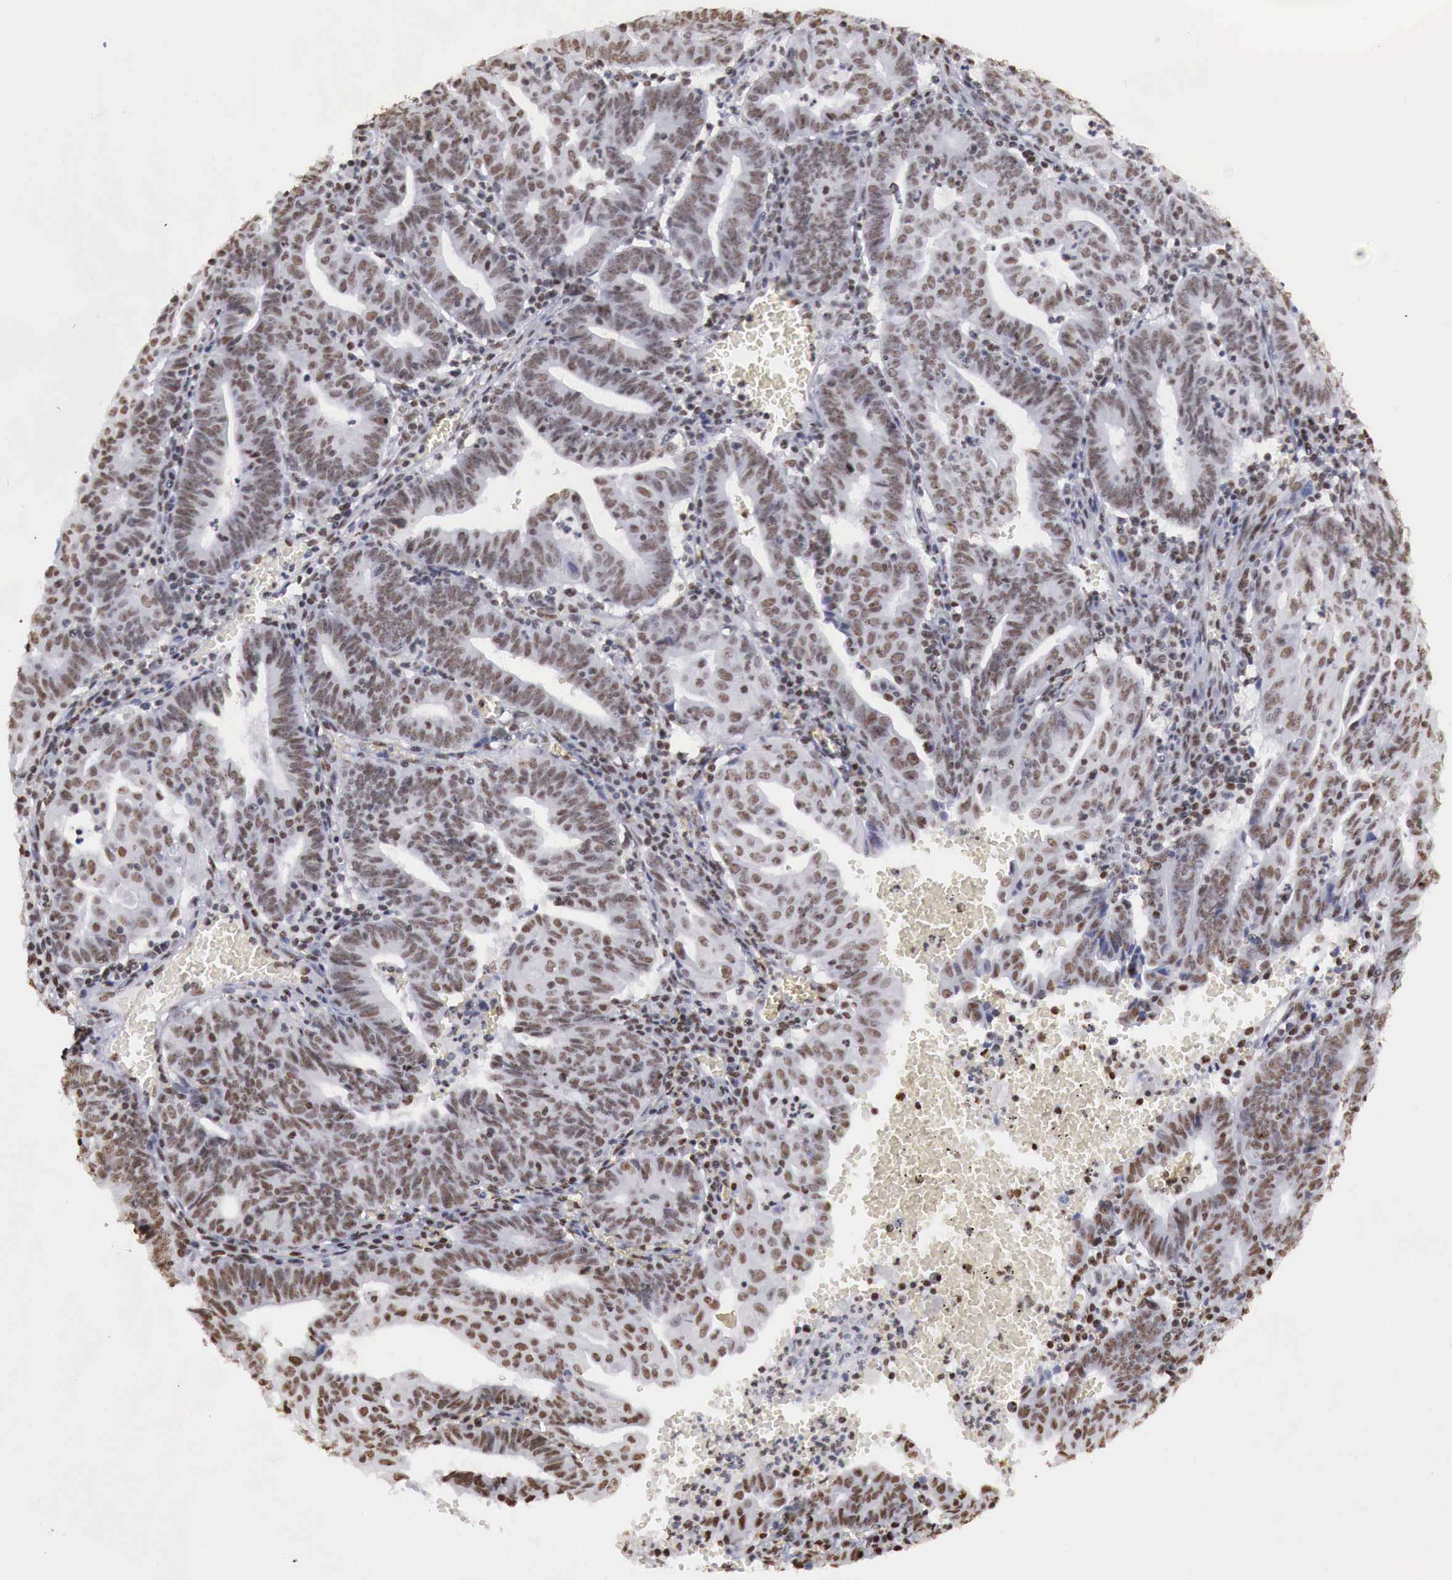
{"staining": {"intensity": "strong", "quantity": ">75%", "location": "nuclear"}, "tissue": "endometrial cancer", "cell_type": "Tumor cells", "image_type": "cancer", "snomed": [{"axis": "morphology", "description": "Adenocarcinoma, NOS"}, {"axis": "topography", "description": "Endometrium"}], "caption": "Immunohistochemistry (IHC) image of neoplastic tissue: human endometrial cancer (adenocarcinoma) stained using immunohistochemistry (IHC) displays high levels of strong protein expression localized specifically in the nuclear of tumor cells, appearing as a nuclear brown color.", "gene": "DKC1", "patient": {"sex": "female", "age": 60}}